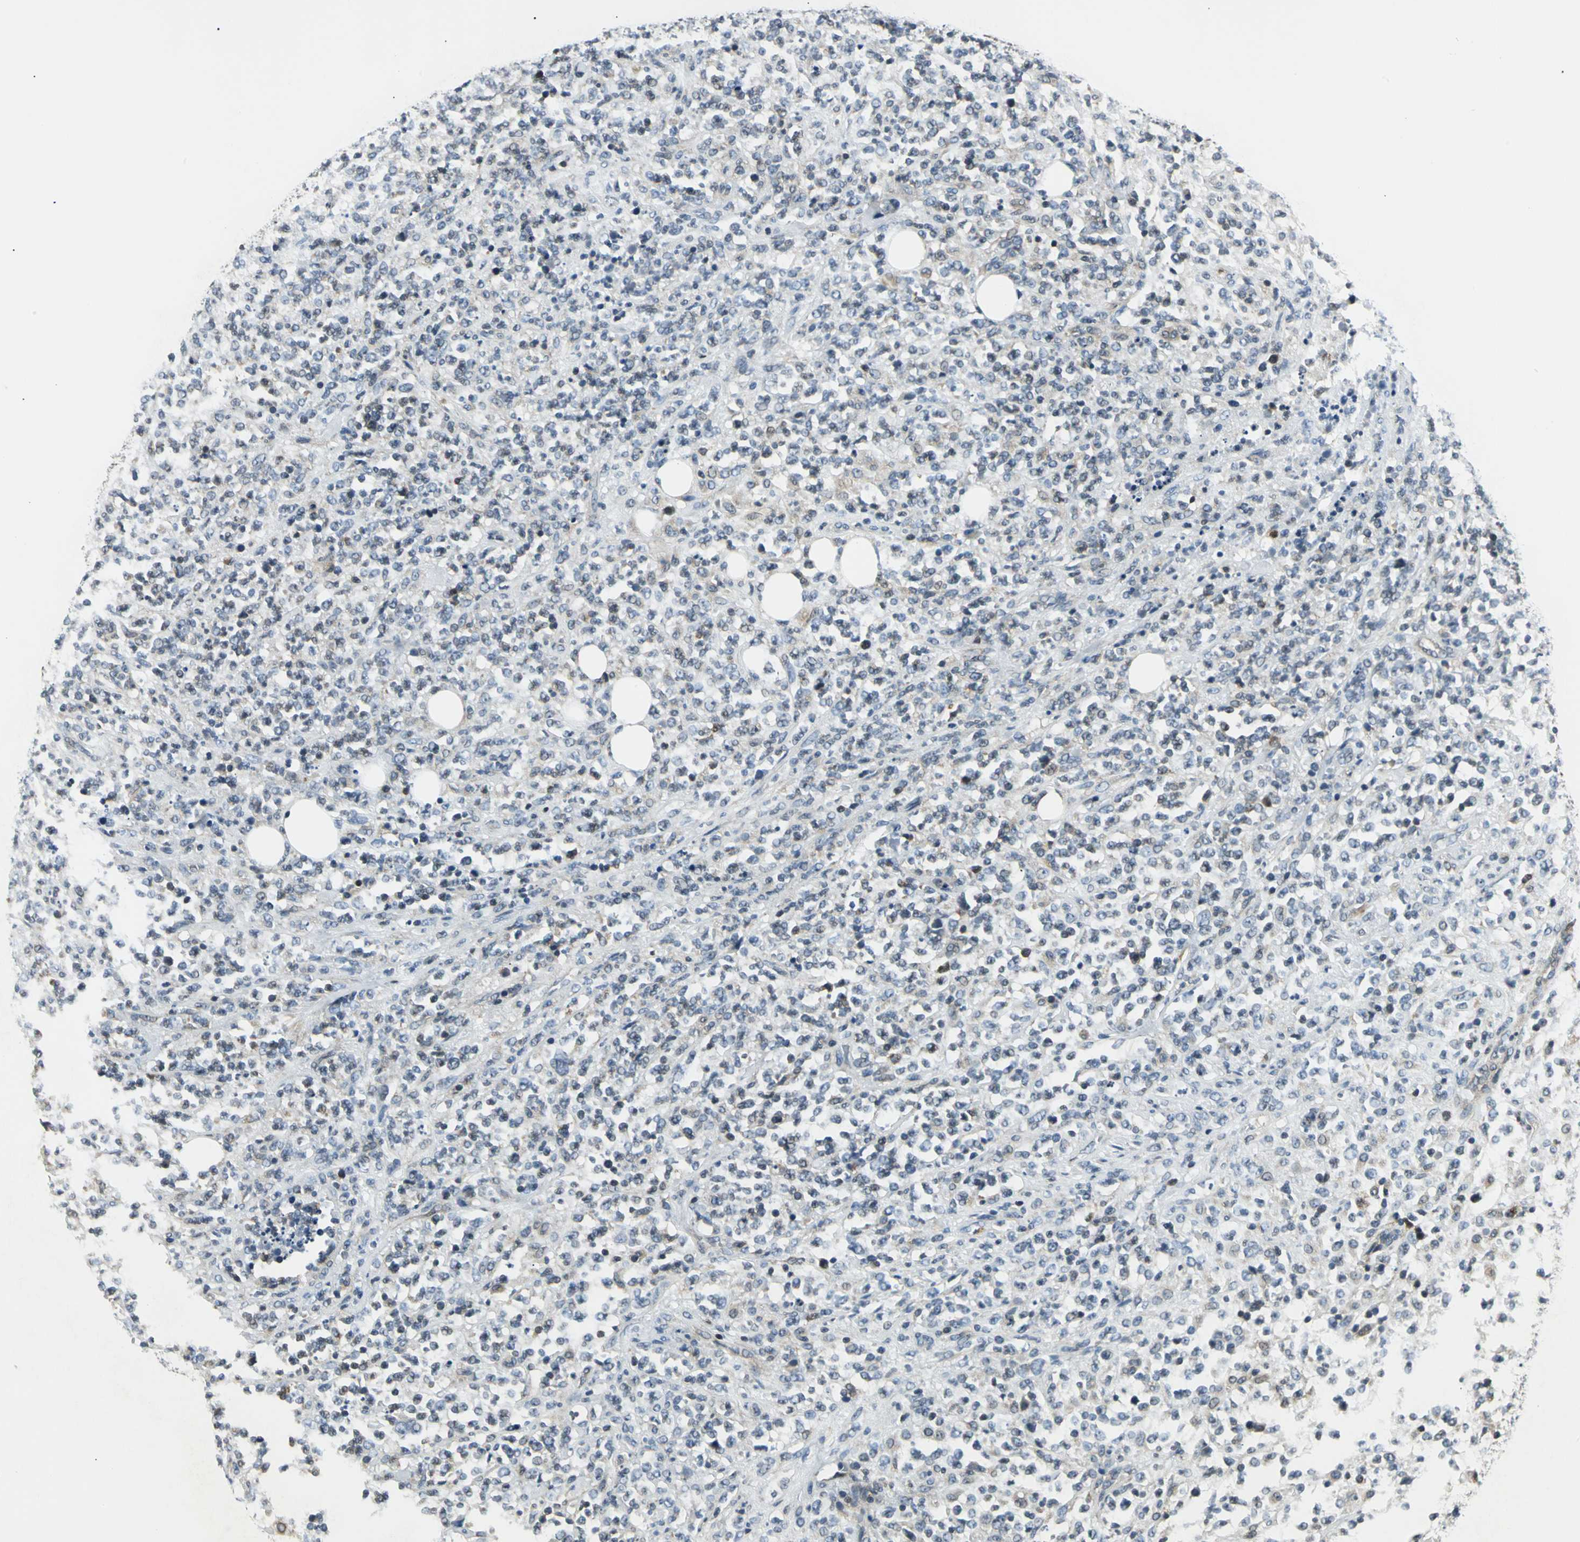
{"staining": {"intensity": "weak", "quantity": "<25%", "location": "cytoplasmic/membranous"}, "tissue": "lymphoma", "cell_type": "Tumor cells", "image_type": "cancer", "snomed": [{"axis": "morphology", "description": "Malignant lymphoma, non-Hodgkin's type, High grade"}, {"axis": "topography", "description": "Soft tissue"}], "caption": "Photomicrograph shows no significant protein staining in tumor cells of lymphoma.", "gene": "USP40", "patient": {"sex": "male", "age": 18}}